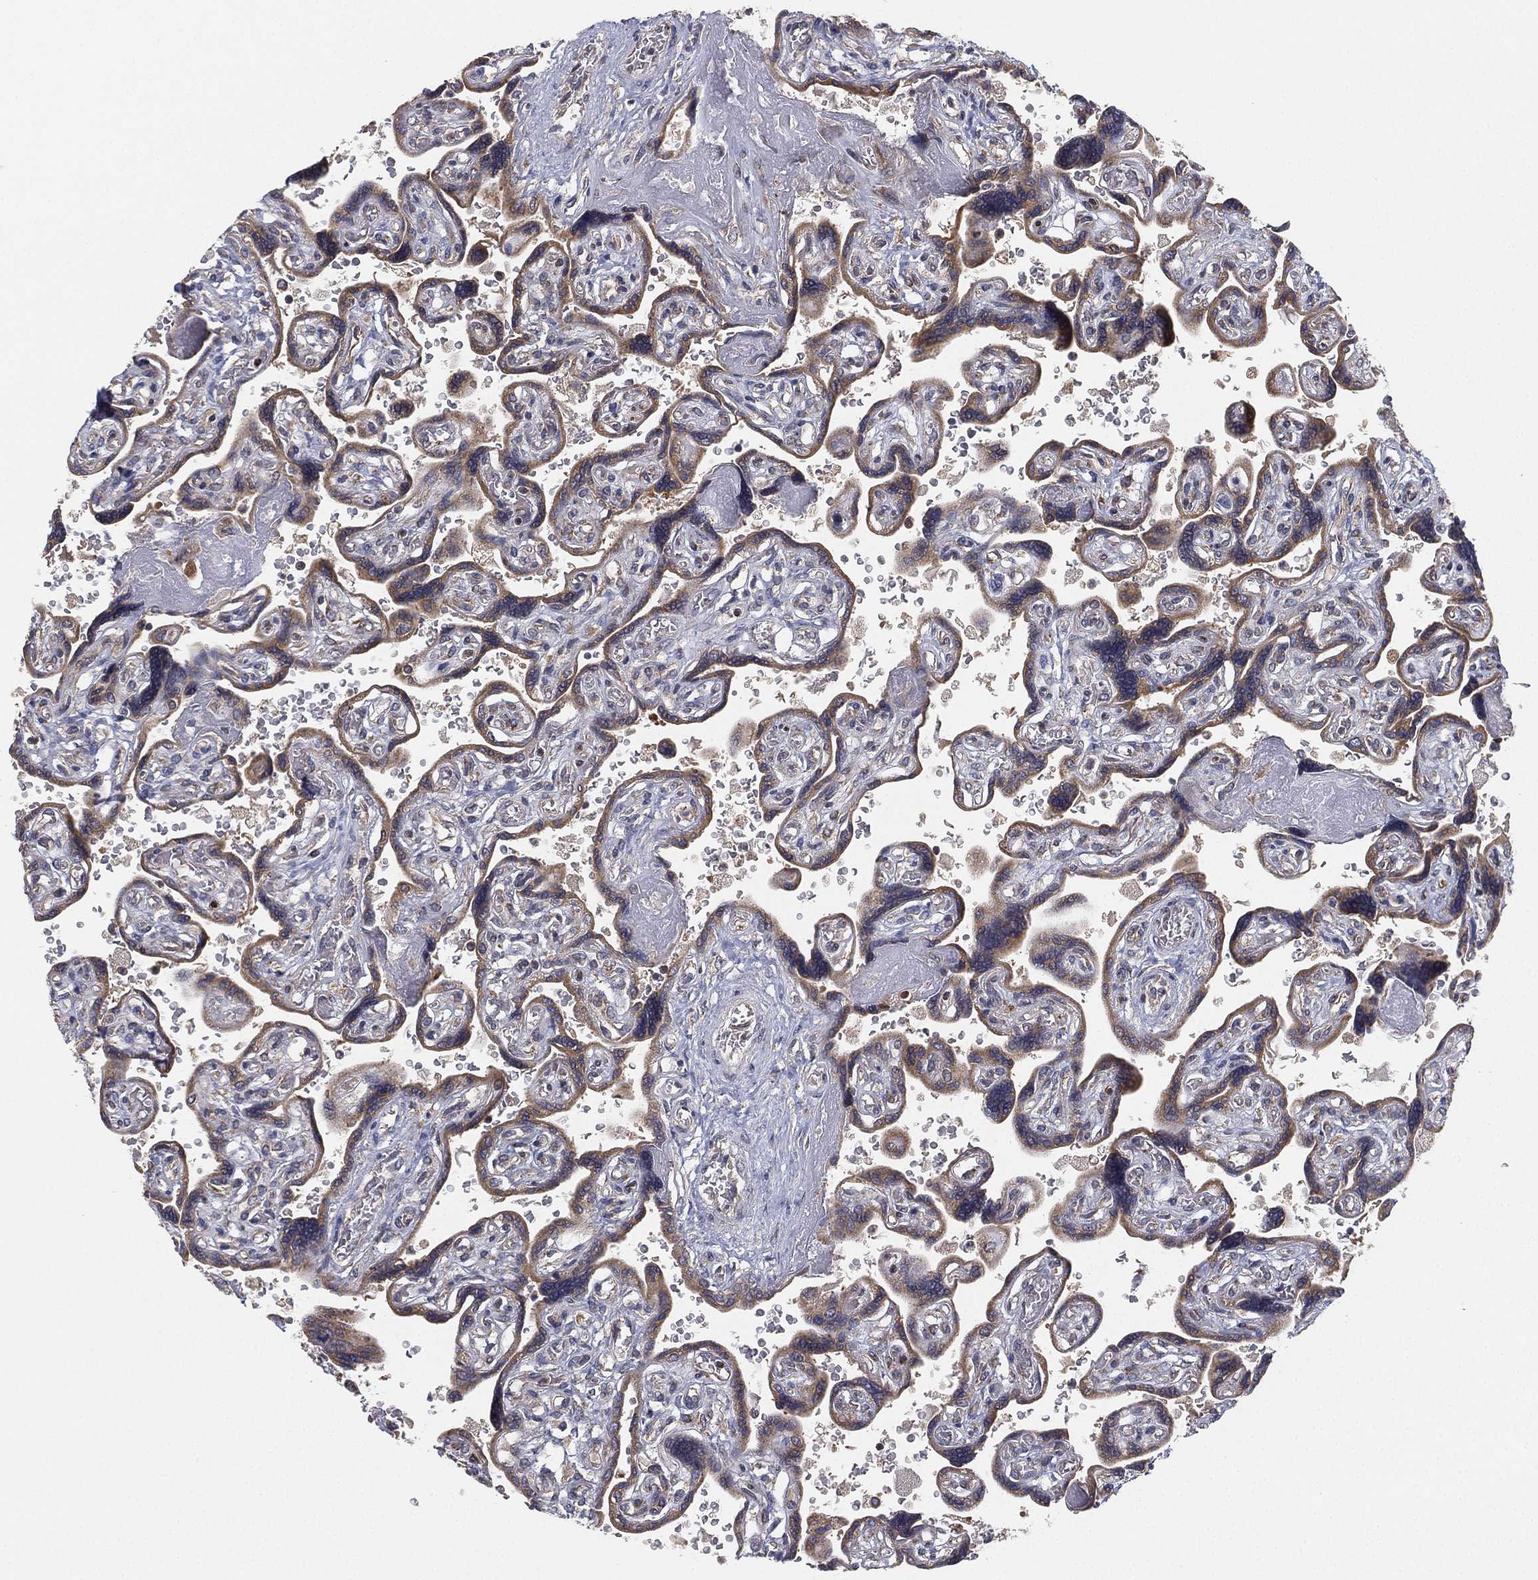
{"staining": {"intensity": "moderate", "quantity": ">75%", "location": "cytoplasmic/membranous"}, "tissue": "placenta", "cell_type": "Trophoblastic cells", "image_type": "normal", "snomed": [{"axis": "morphology", "description": "Normal tissue, NOS"}, {"axis": "topography", "description": "Placenta"}], "caption": "Trophoblastic cells demonstrate medium levels of moderate cytoplasmic/membranous staining in about >75% of cells in normal human placenta.", "gene": "CYB5B", "patient": {"sex": "female", "age": 32}}